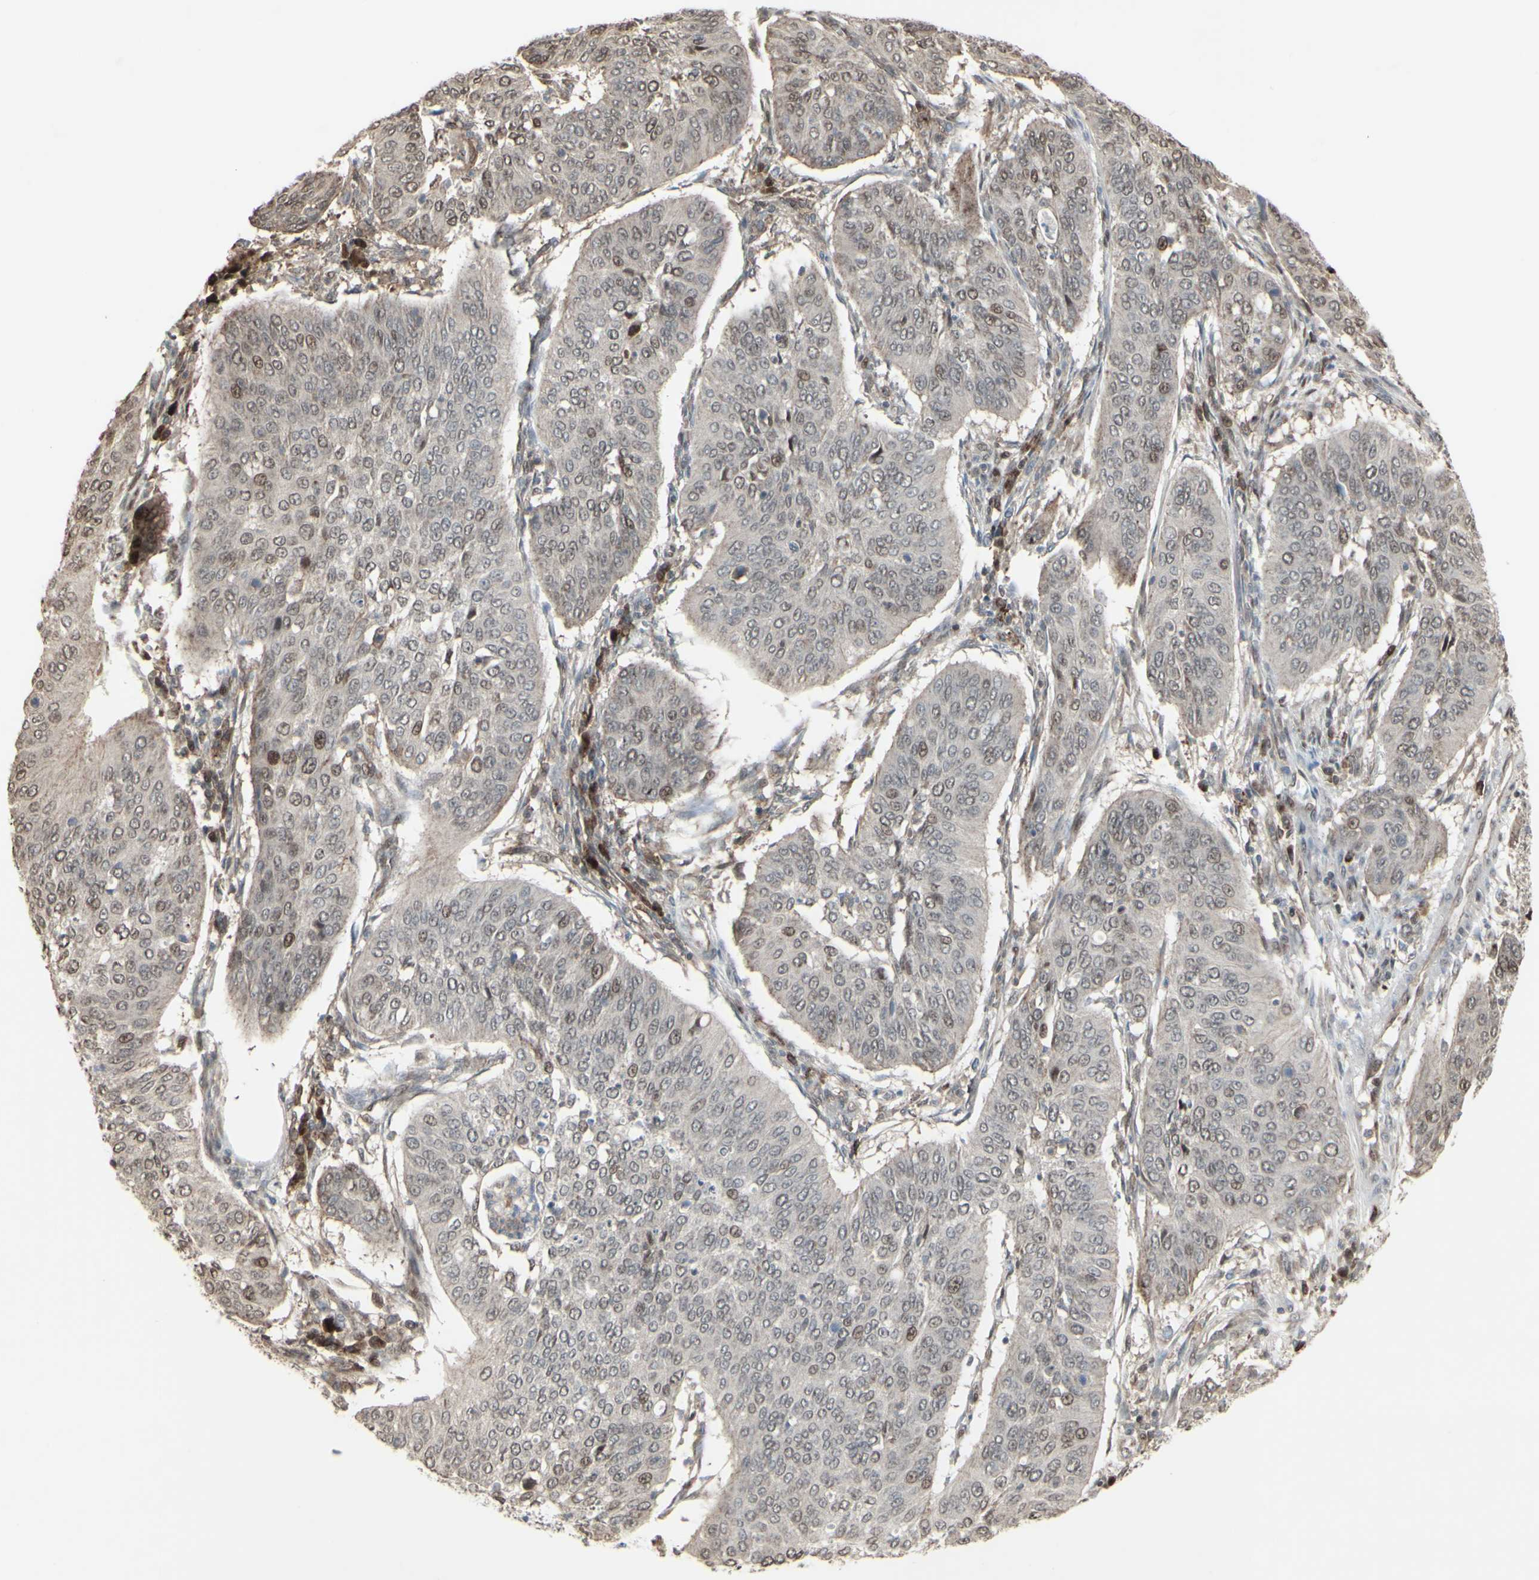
{"staining": {"intensity": "moderate", "quantity": "<25%", "location": "nuclear"}, "tissue": "cervical cancer", "cell_type": "Tumor cells", "image_type": "cancer", "snomed": [{"axis": "morphology", "description": "Normal tissue, NOS"}, {"axis": "morphology", "description": "Squamous cell carcinoma, NOS"}, {"axis": "topography", "description": "Cervix"}], "caption": "The image displays staining of cervical cancer, revealing moderate nuclear protein positivity (brown color) within tumor cells.", "gene": "CD33", "patient": {"sex": "female", "age": 39}}